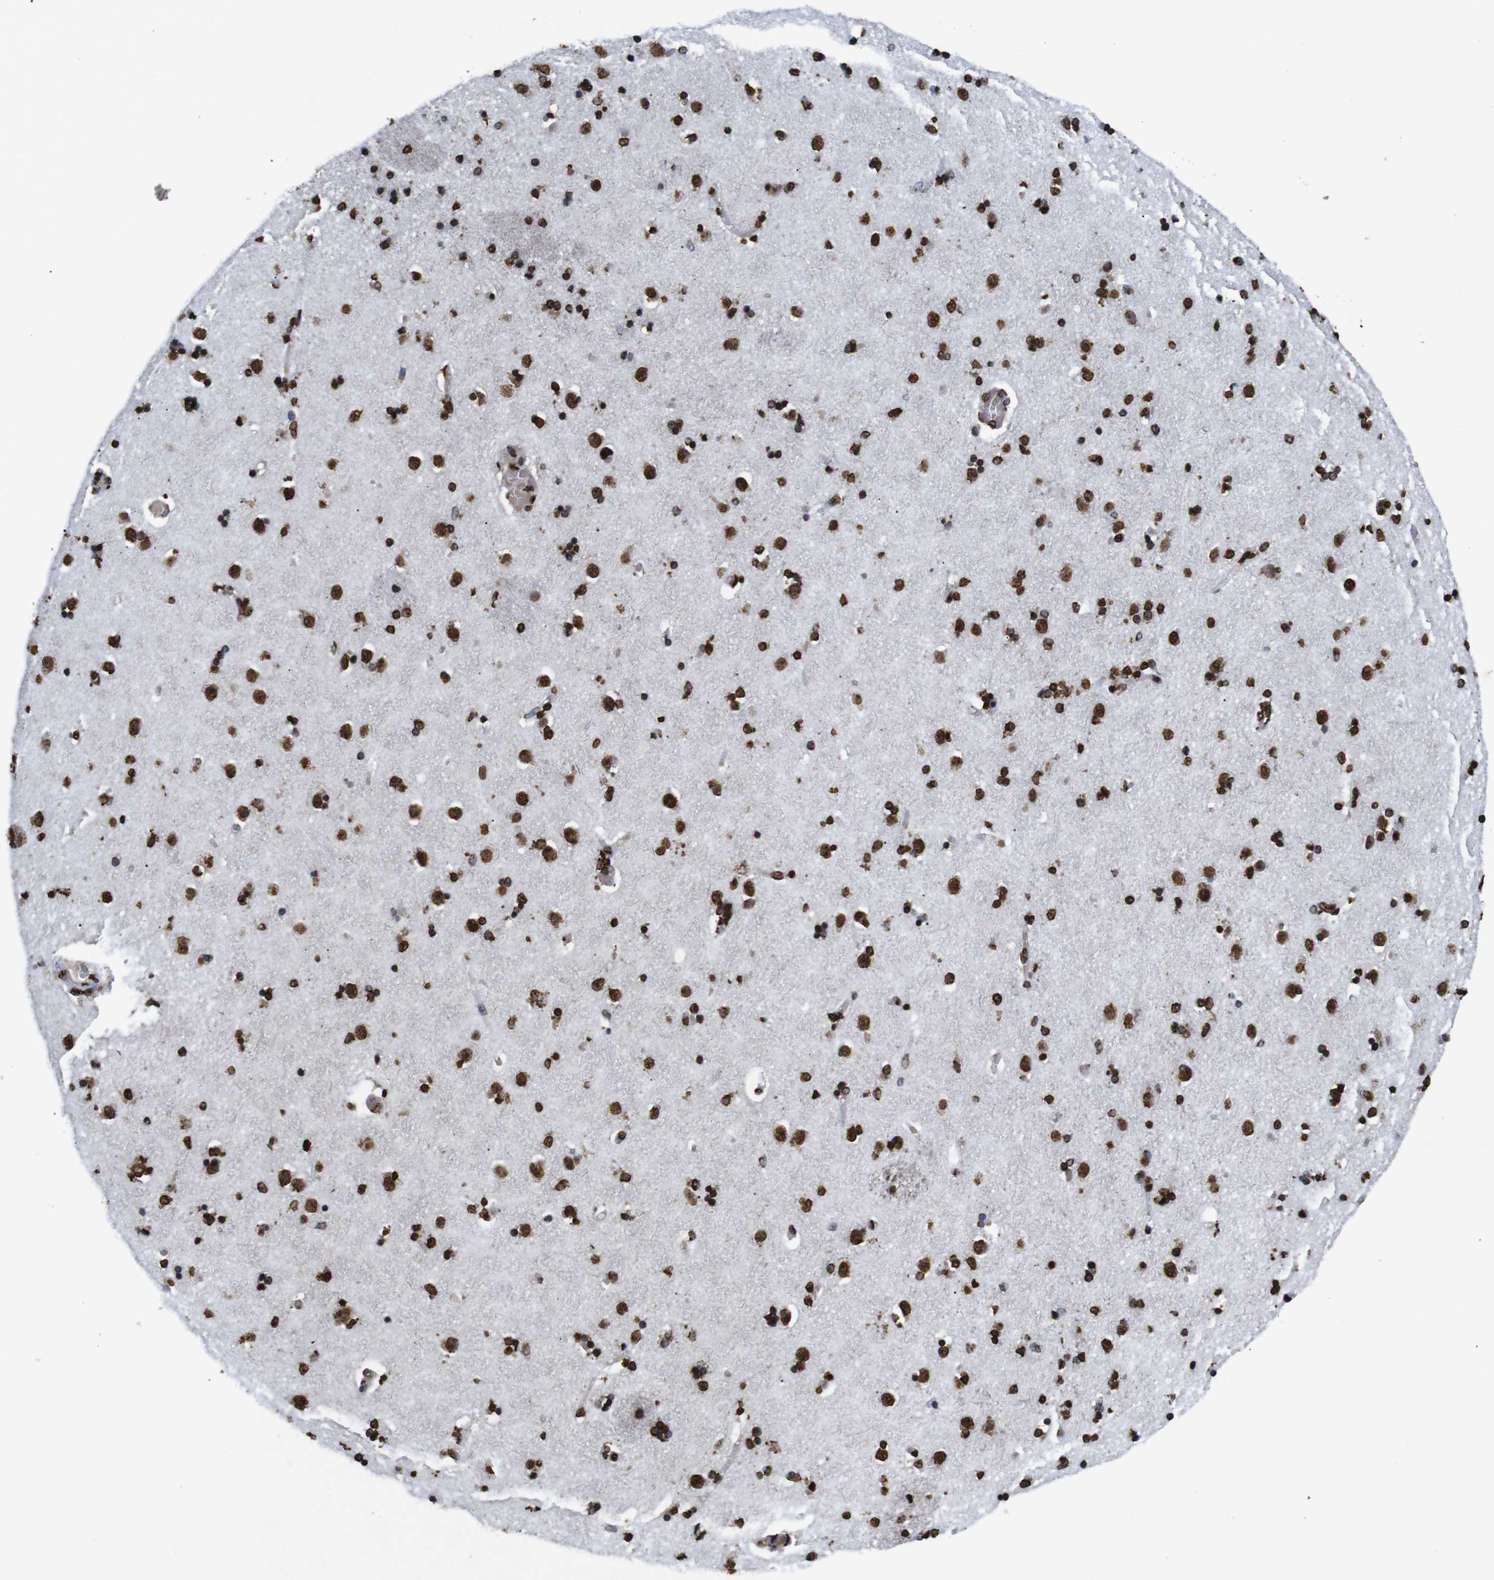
{"staining": {"intensity": "strong", "quantity": ">75%", "location": "nuclear"}, "tissue": "caudate", "cell_type": "Glial cells", "image_type": "normal", "snomed": [{"axis": "morphology", "description": "Normal tissue, NOS"}, {"axis": "topography", "description": "Lateral ventricle wall"}], "caption": "Immunohistochemical staining of benign human caudate shows strong nuclear protein positivity in about >75% of glial cells.", "gene": "MDM2", "patient": {"sex": "female", "age": 54}}